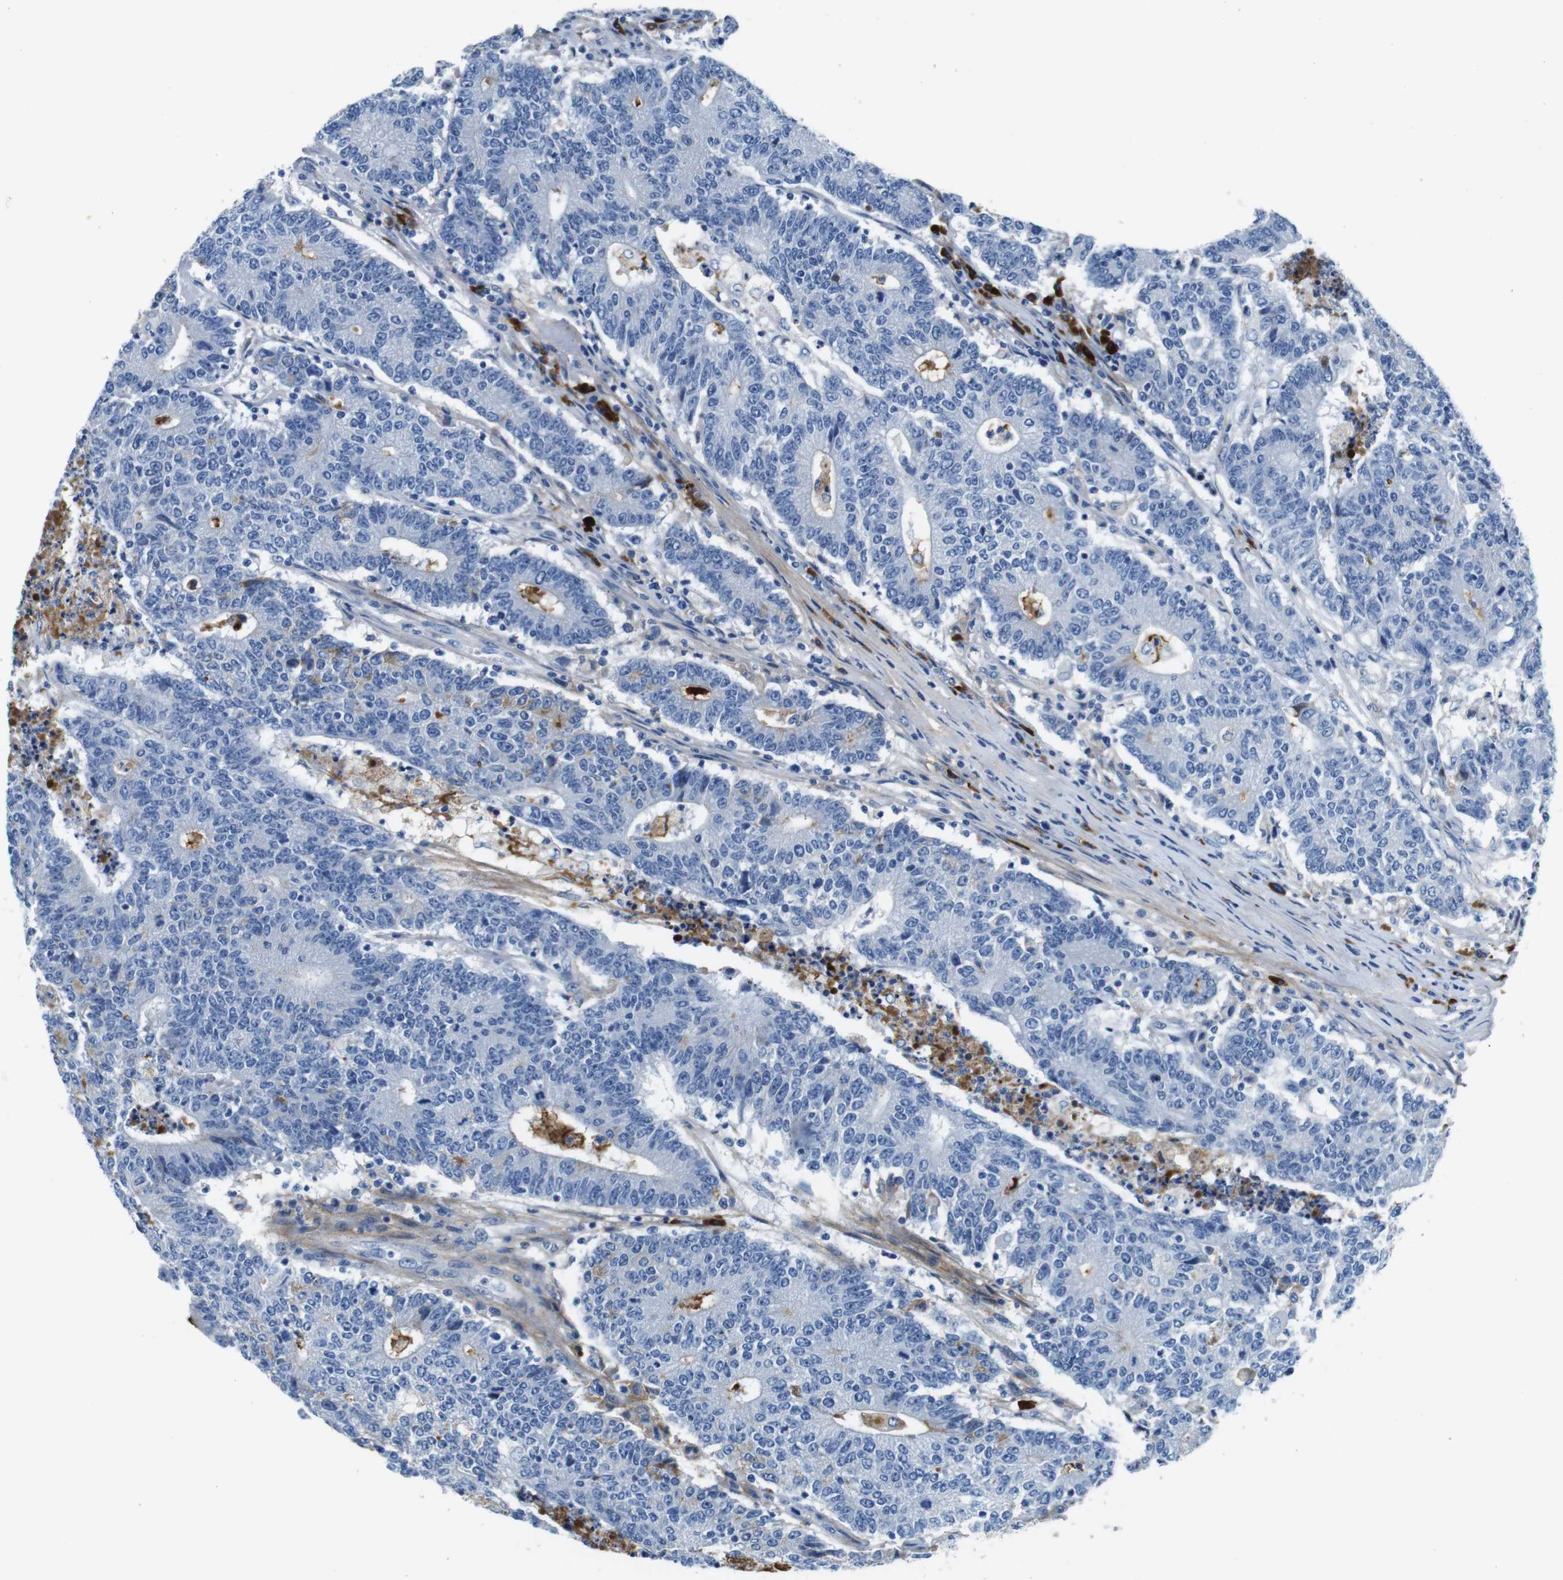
{"staining": {"intensity": "negative", "quantity": "none", "location": "none"}, "tissue": "colorectal cancer", "cell_type": "Tumor cells", "image_type": "cancer", "snomed": [{"axis": "morphology", "description": "Normal tissue, NOS"}, {"axis": "morphology", "description": "Adenocarcinoma, NOS"}, {"axis": "topography", "description": "Colon"}], "caption": "A high-resolution histopathology image shows IHC staining of colorectal cancer, which demonstrates no significant positivity in tumor cells.", "gene": "IGKC", "patient": {"sex": "female", "age": 75}}